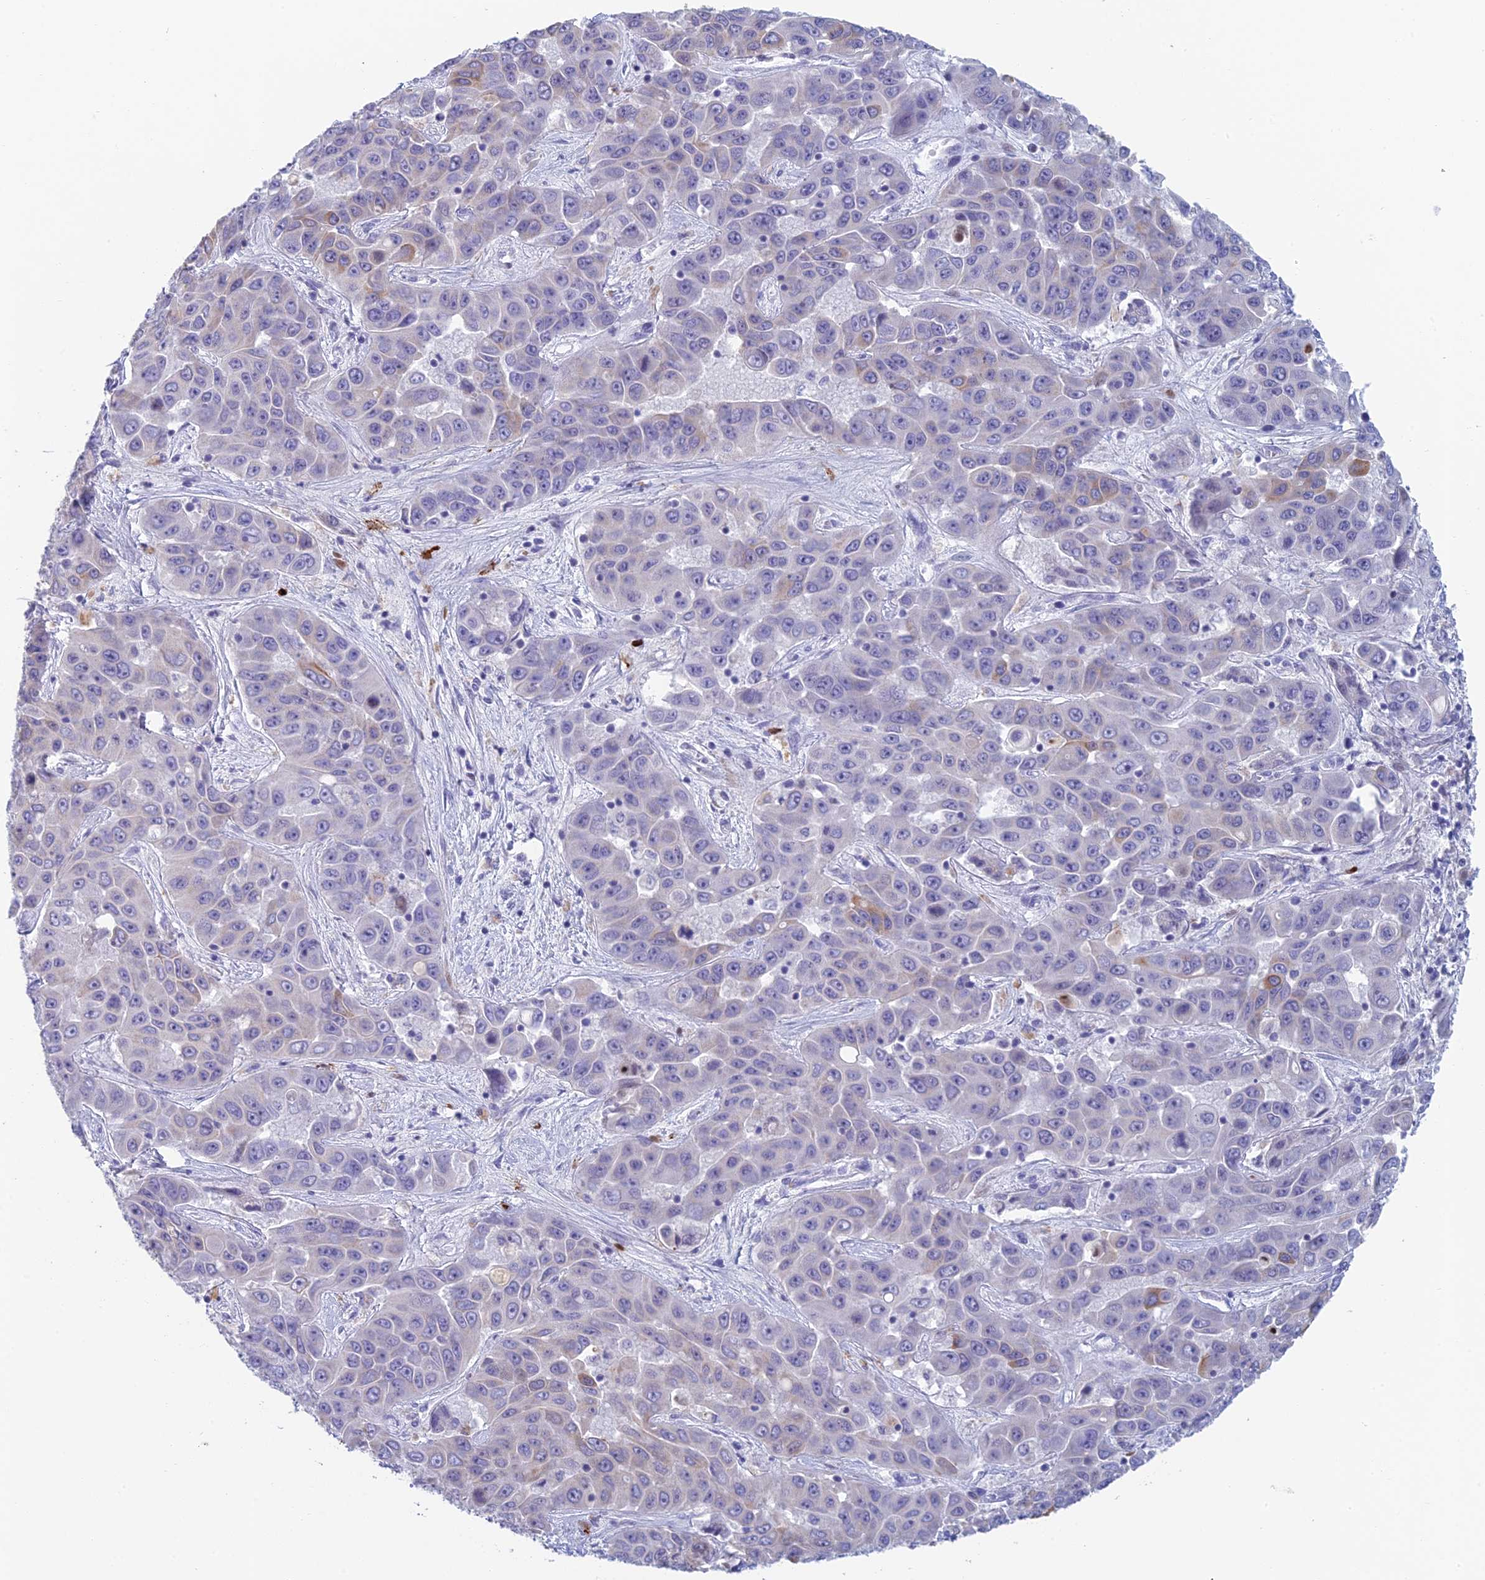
{"staining": {"intensity": "moderate", "quantity": "<25%", "location": "cytoplasmic/membranous"}, "tissue": "liver cancer", "cell_type": "Tumor cells", "image_type": "cancer", "snomed": [{"axis": "morphology", "description": "Cholangiocarcinoma"}, {"axis": "topography", "description": "Liver"}], "caption": "Liver cancer (cholangiocarcinoma) stained for a protein displays moderate cytoplasmic/membranous positivity in tumor cells.", "gene": "REXO5", "patient": {"sex": "female", "age": 52}}